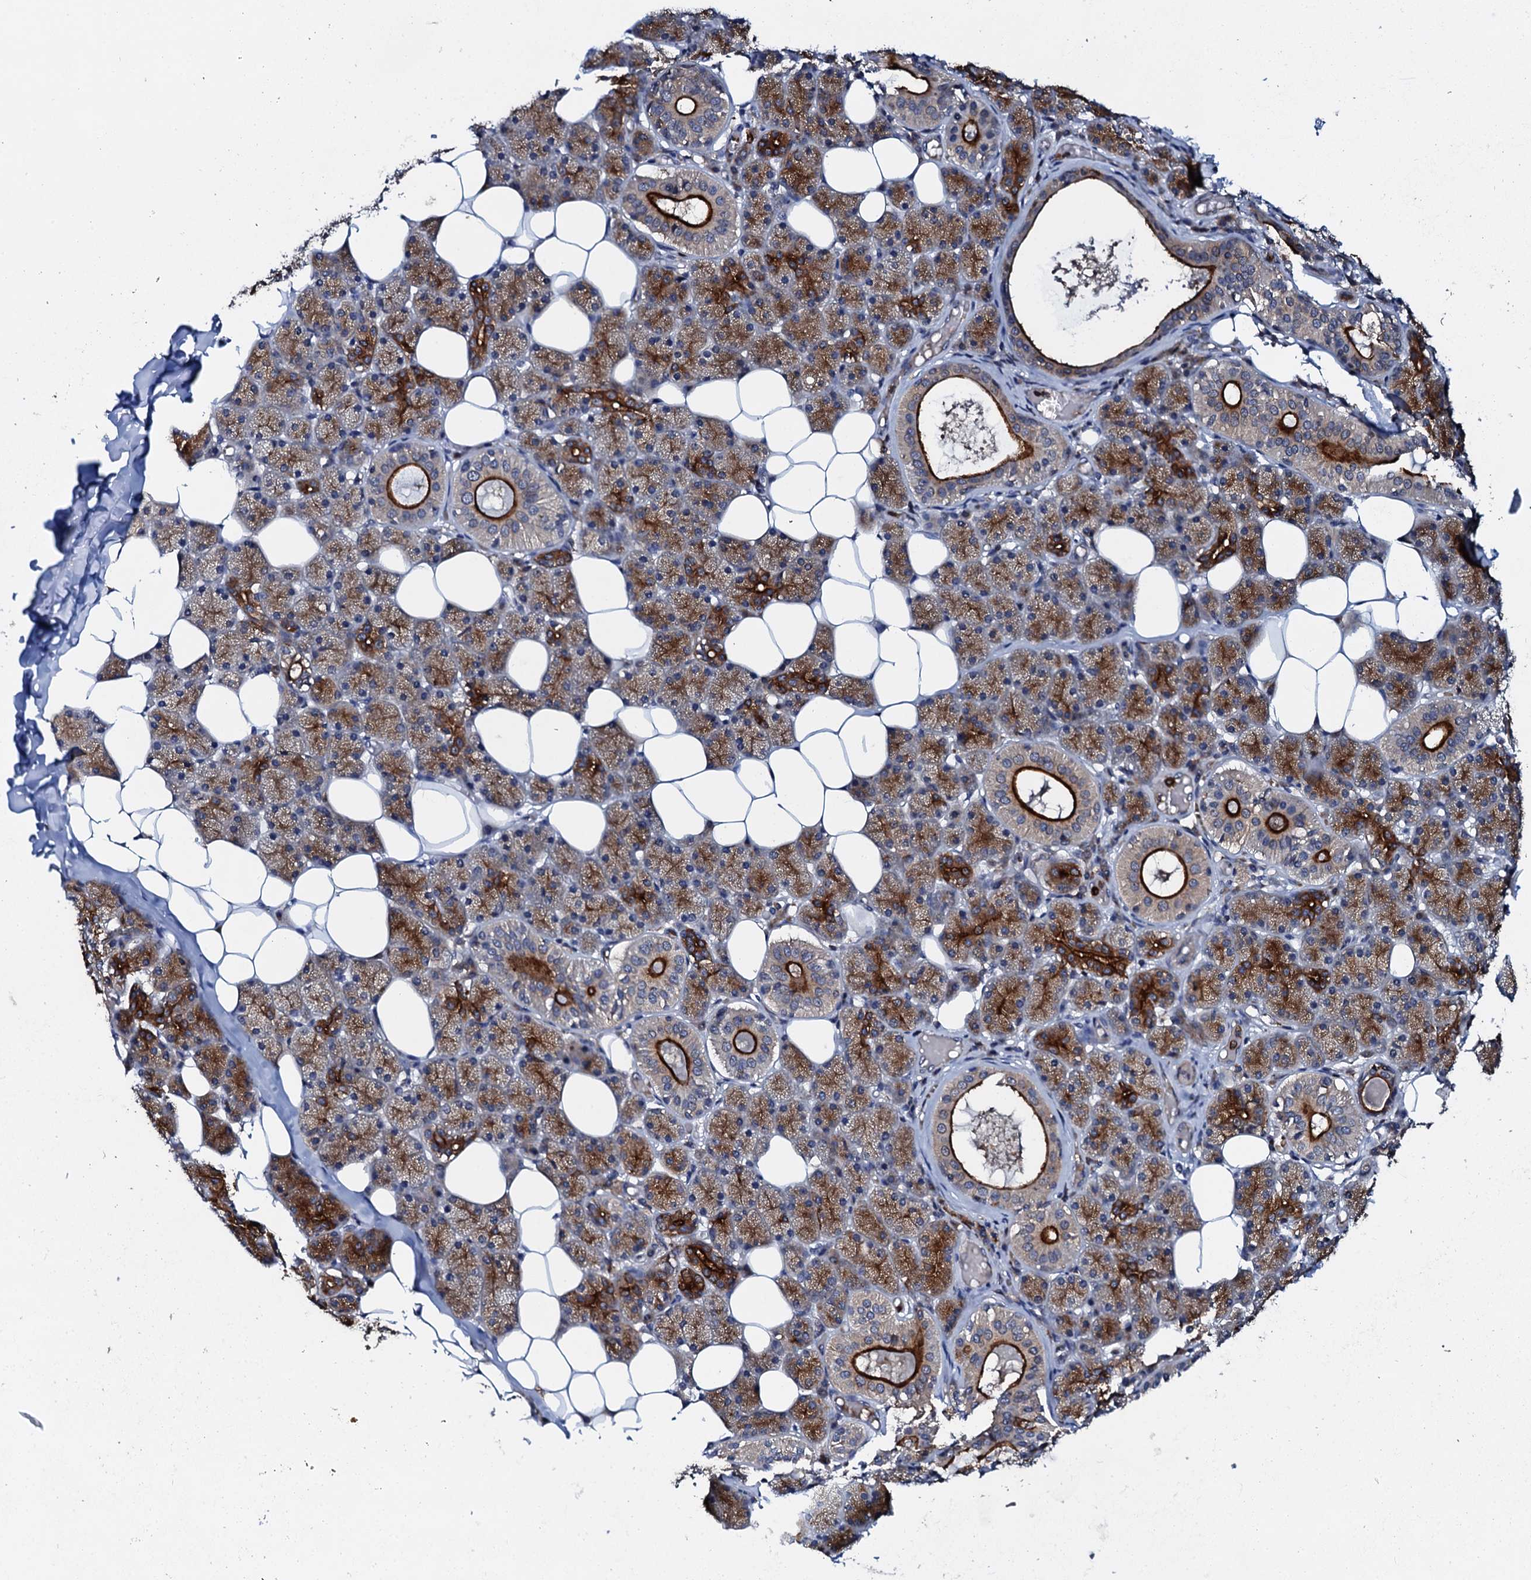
{"staining": {"intensity": "strong", "quantity": "25%-75%", "location": "cytoplasmic/membranous"}, "tissue": "salivary gland", "cell_type": "Glandular cells", "image_type": "normal", "snomed": [{"axis": "morphology", "description": "Normal tissue, NOS"}, {"axis": "topography", "description": "Salivary gland"}], "caption": "This is an image of immunohistochemistry staining of normal salivary gland, which shows strong staining in the cytoplasmic/membranous of glandular cells.", "gene": "VAMP8", "patient": {"sex": "female", "age": 33}}